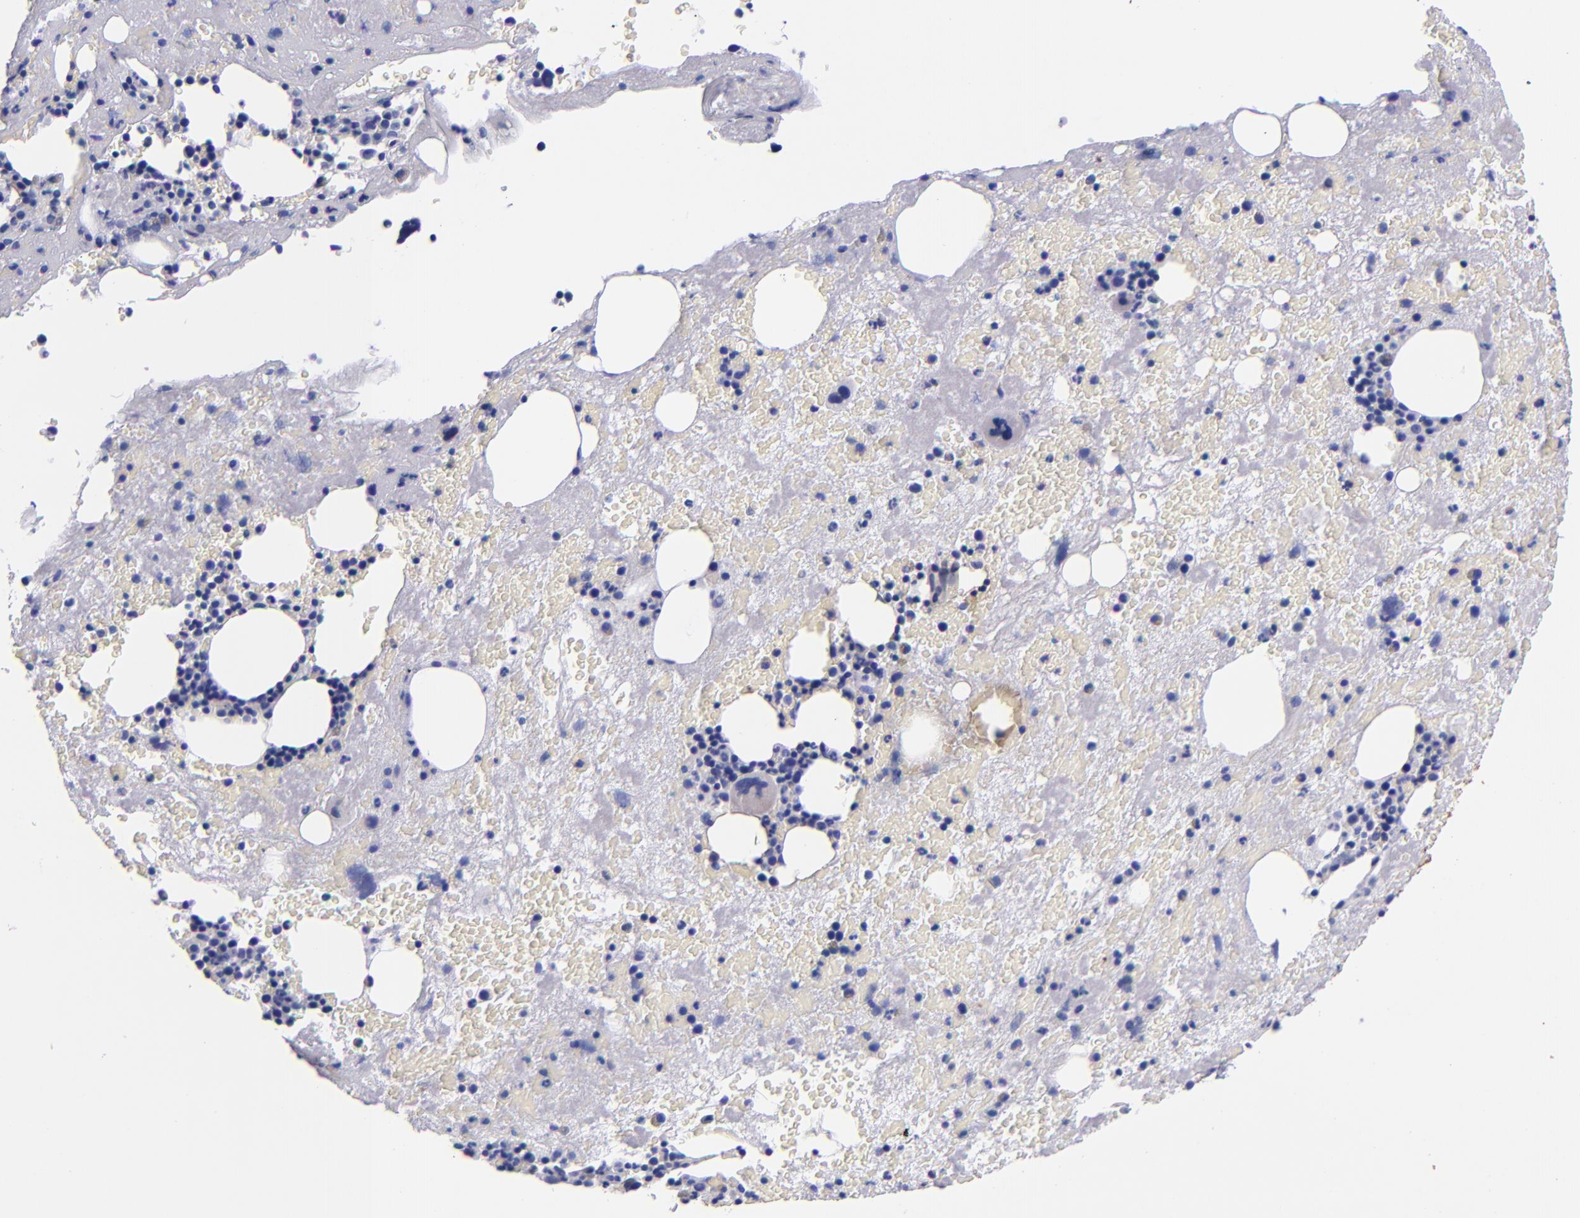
{"staining": {"intensity": "negative", "quantity": "none", "location": "none"}, "tissue": "bone marrow", "cell_type": "Hematopoietic cells", "image_type": "normal", "snomed": [{"axis": "morphology", "description": "Normal tissue, NOS"}, {"axis": "topography", "description": "Bone marrow"}], "caption": "IHC micrograph of unremarkable bone marrow: human bone marrow stained with DAB (3,3'-diaminobenzidine) reveals no significant protein positivity in hematopoietic cells.", "gene": "SV2A", "patient": {"sex": "male", "age": 76}}